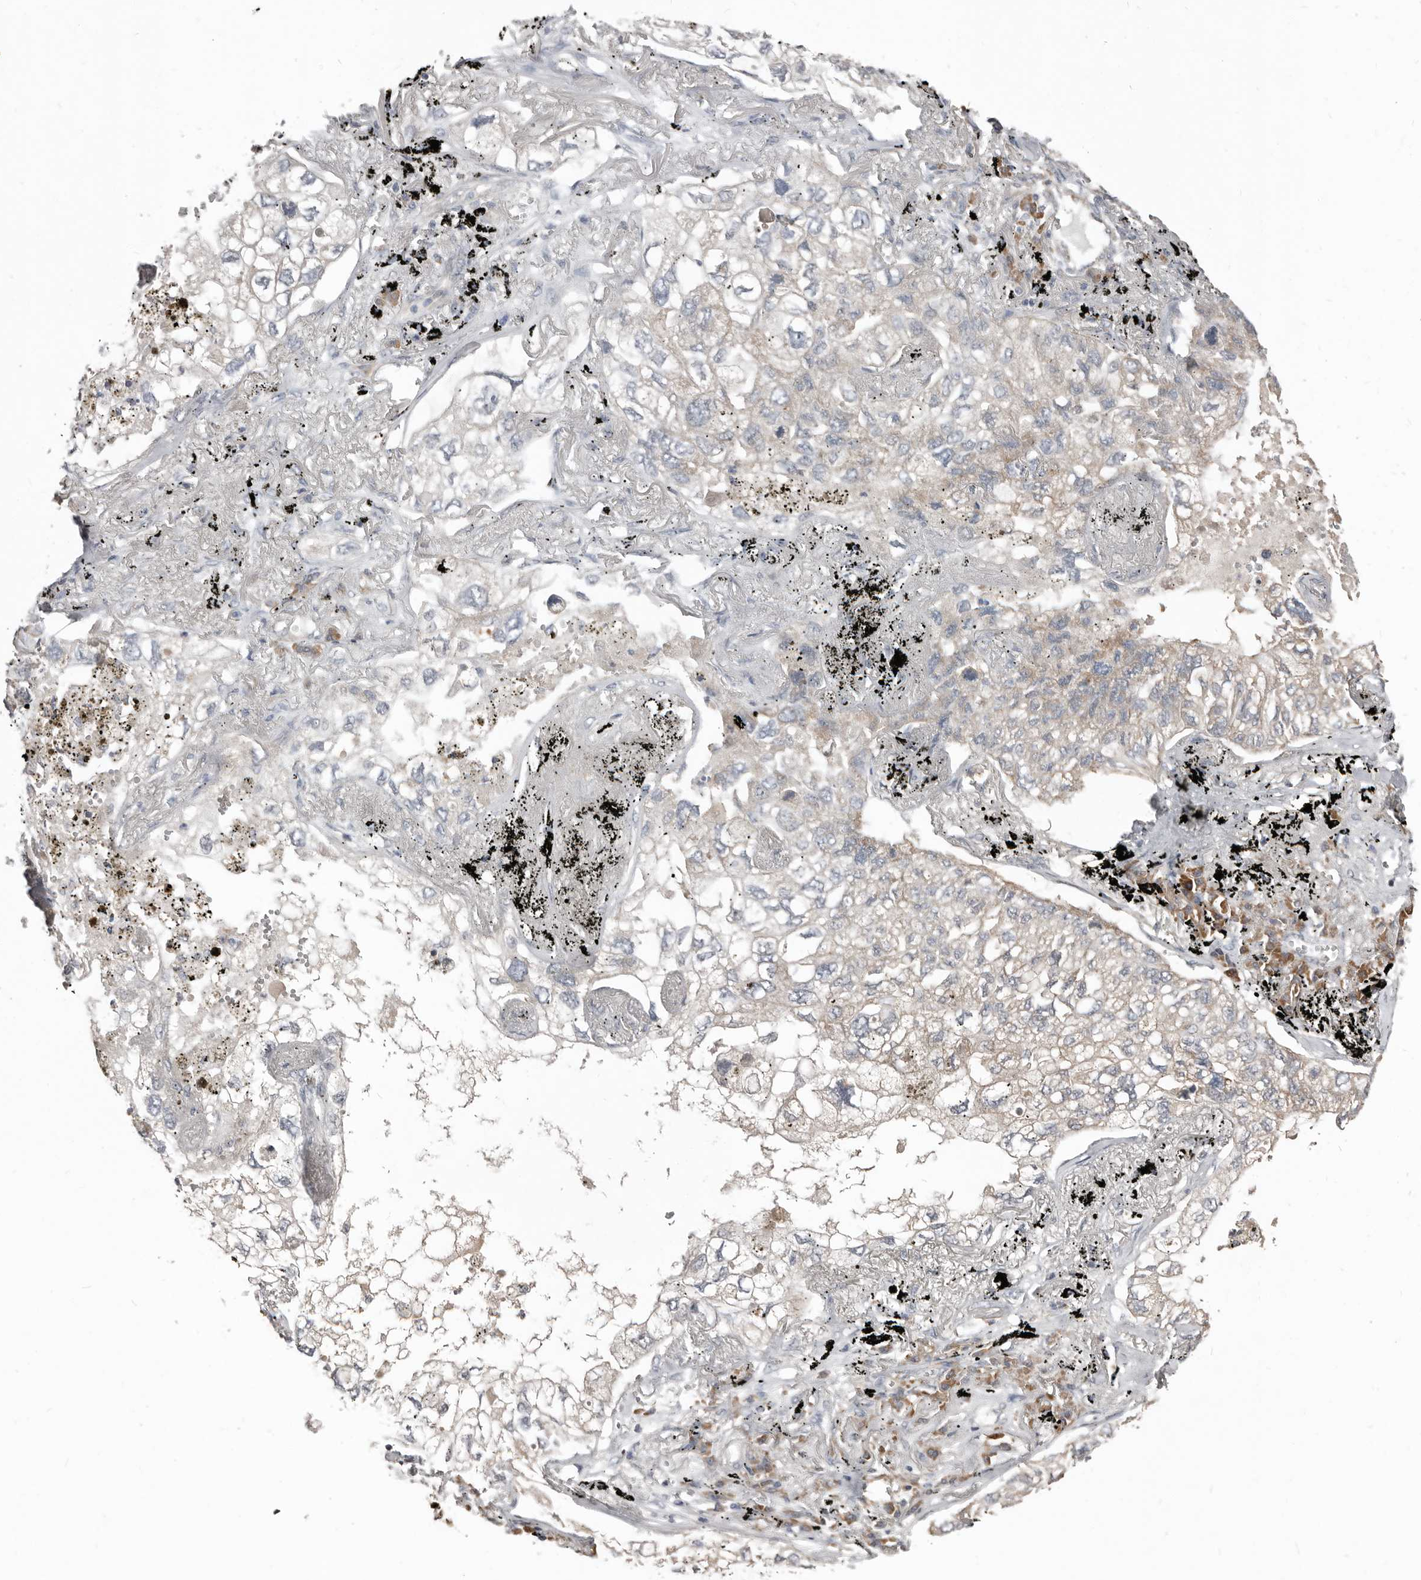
{"staining": {"intensity": "negative", "quantity": "none", "location": "none"}, "tissue": "lung cancer", "cell_type": "Tumor cells", "image_type": "cancer", "snomed": [{"axis": "morphology", "description": "Adenocarcinoma, NOS"}, {"axis": "topography", "description": "Lung"}], "caption": "Protein analysis of lung adenocarcinoma reveals no significant staining in tumor cells.", "gene": "AKNAD1", "patient": {"sex": "male", "age": 65}}